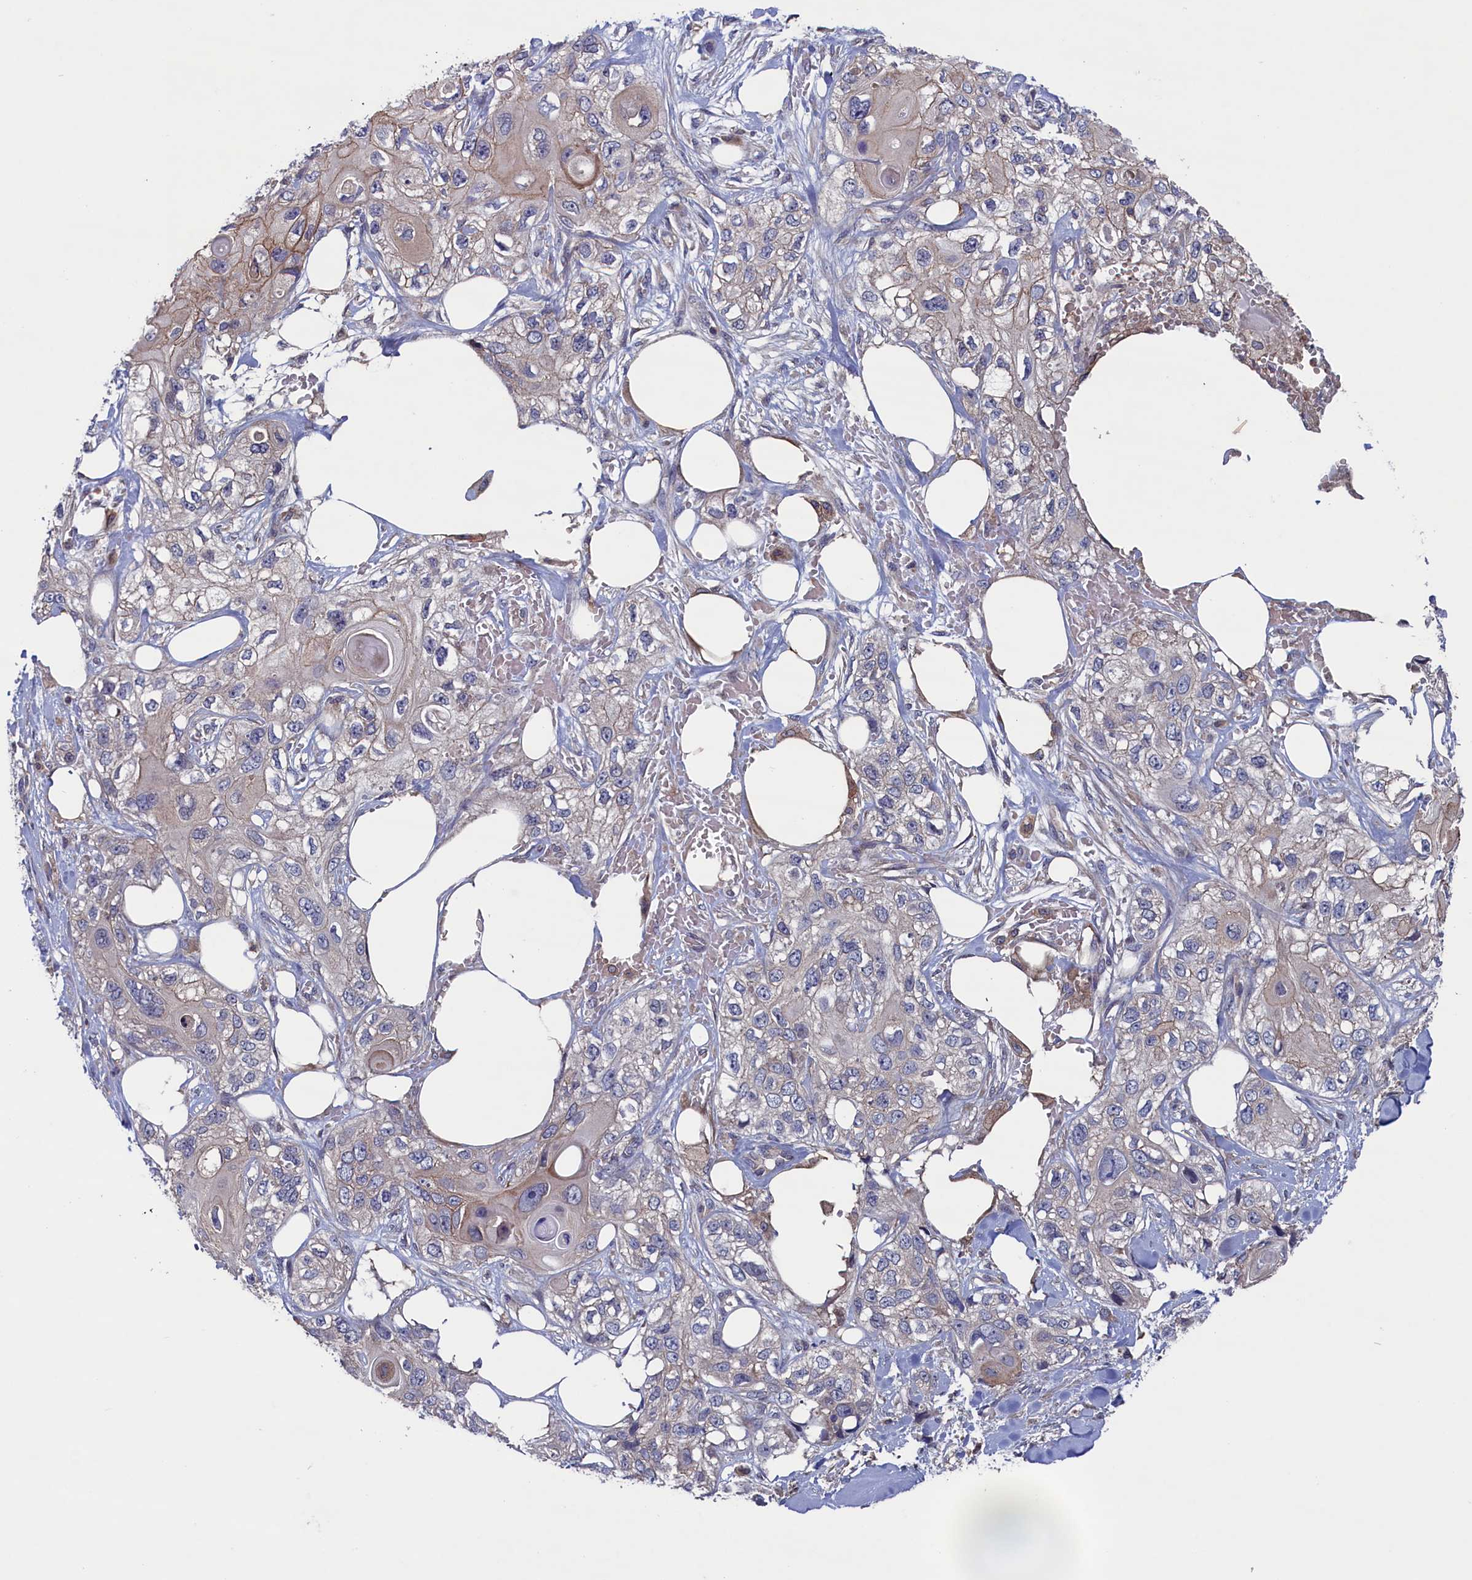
{"staining": {"intensity": "weak", "quantity": "25%-75%", "location": "cytoplasmic/membranous"}, "tissue": "skin cancer", "cell_type": "Tumor cells", "image_type": "cancer", "snomed": [{"axis": "morphology", "description": "Normal tissue, NOS"}, {"axis": "morphology", "description": "Squamous cell carcinoma, NOS"}, {"axis": "topography", "description": "Skin"}], "caption": "Approximately 25%-75% of tumor cells in skin cancer (squamous cell carcinoma) exhibit weak cytoplasmic/membranous protein staining as visualized by brown immunohistochemical staining.", "gene": "SPATA13", "patient": {"sex": "male", "age": 72}}